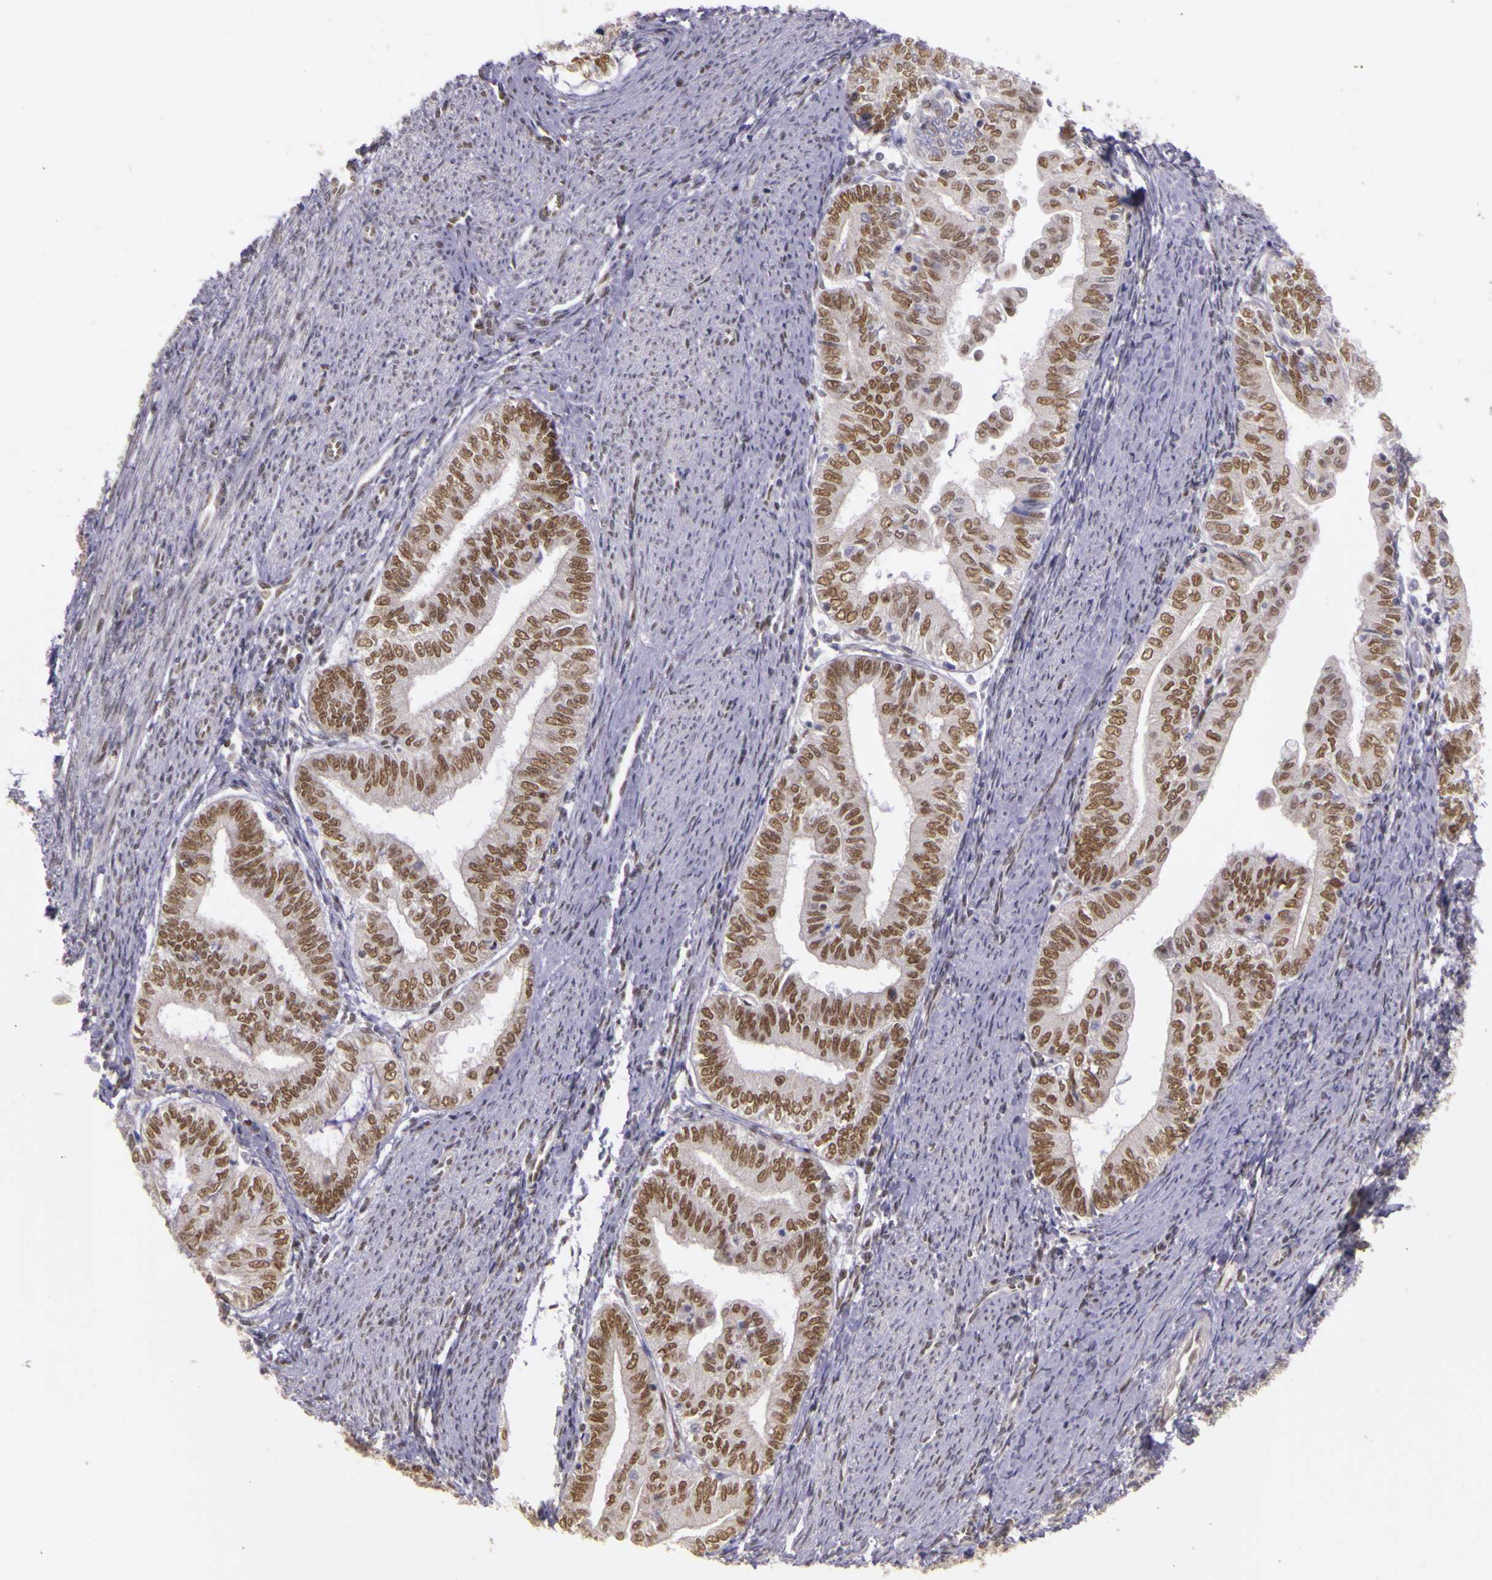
{"staining": {"intensity": "moderate", "quantity": ">75%", "location": "nuclear"}, "tissue": "endometrial cancer", "cell_type": "Tumor cells", "image_type": "cancer", "snomed": [{"axis": "morphology", "description": "Adenocarcinoma, NOS"}, {"axis": "topography", "description": "Endometrium"}], "caption": "A high-resolution micrograph shows immunohistochemistry (IHC) staining of endometrial adenocarcinoma, which exhibits moderate nuclear positivity in approximately >75% of tumor cells. (DAB (3,3'-diaminobenzidine) IHC with brightfield microscopy, high magnification).", "gene": "WDR13", "patient": {"sex": "female", "age": 66}}